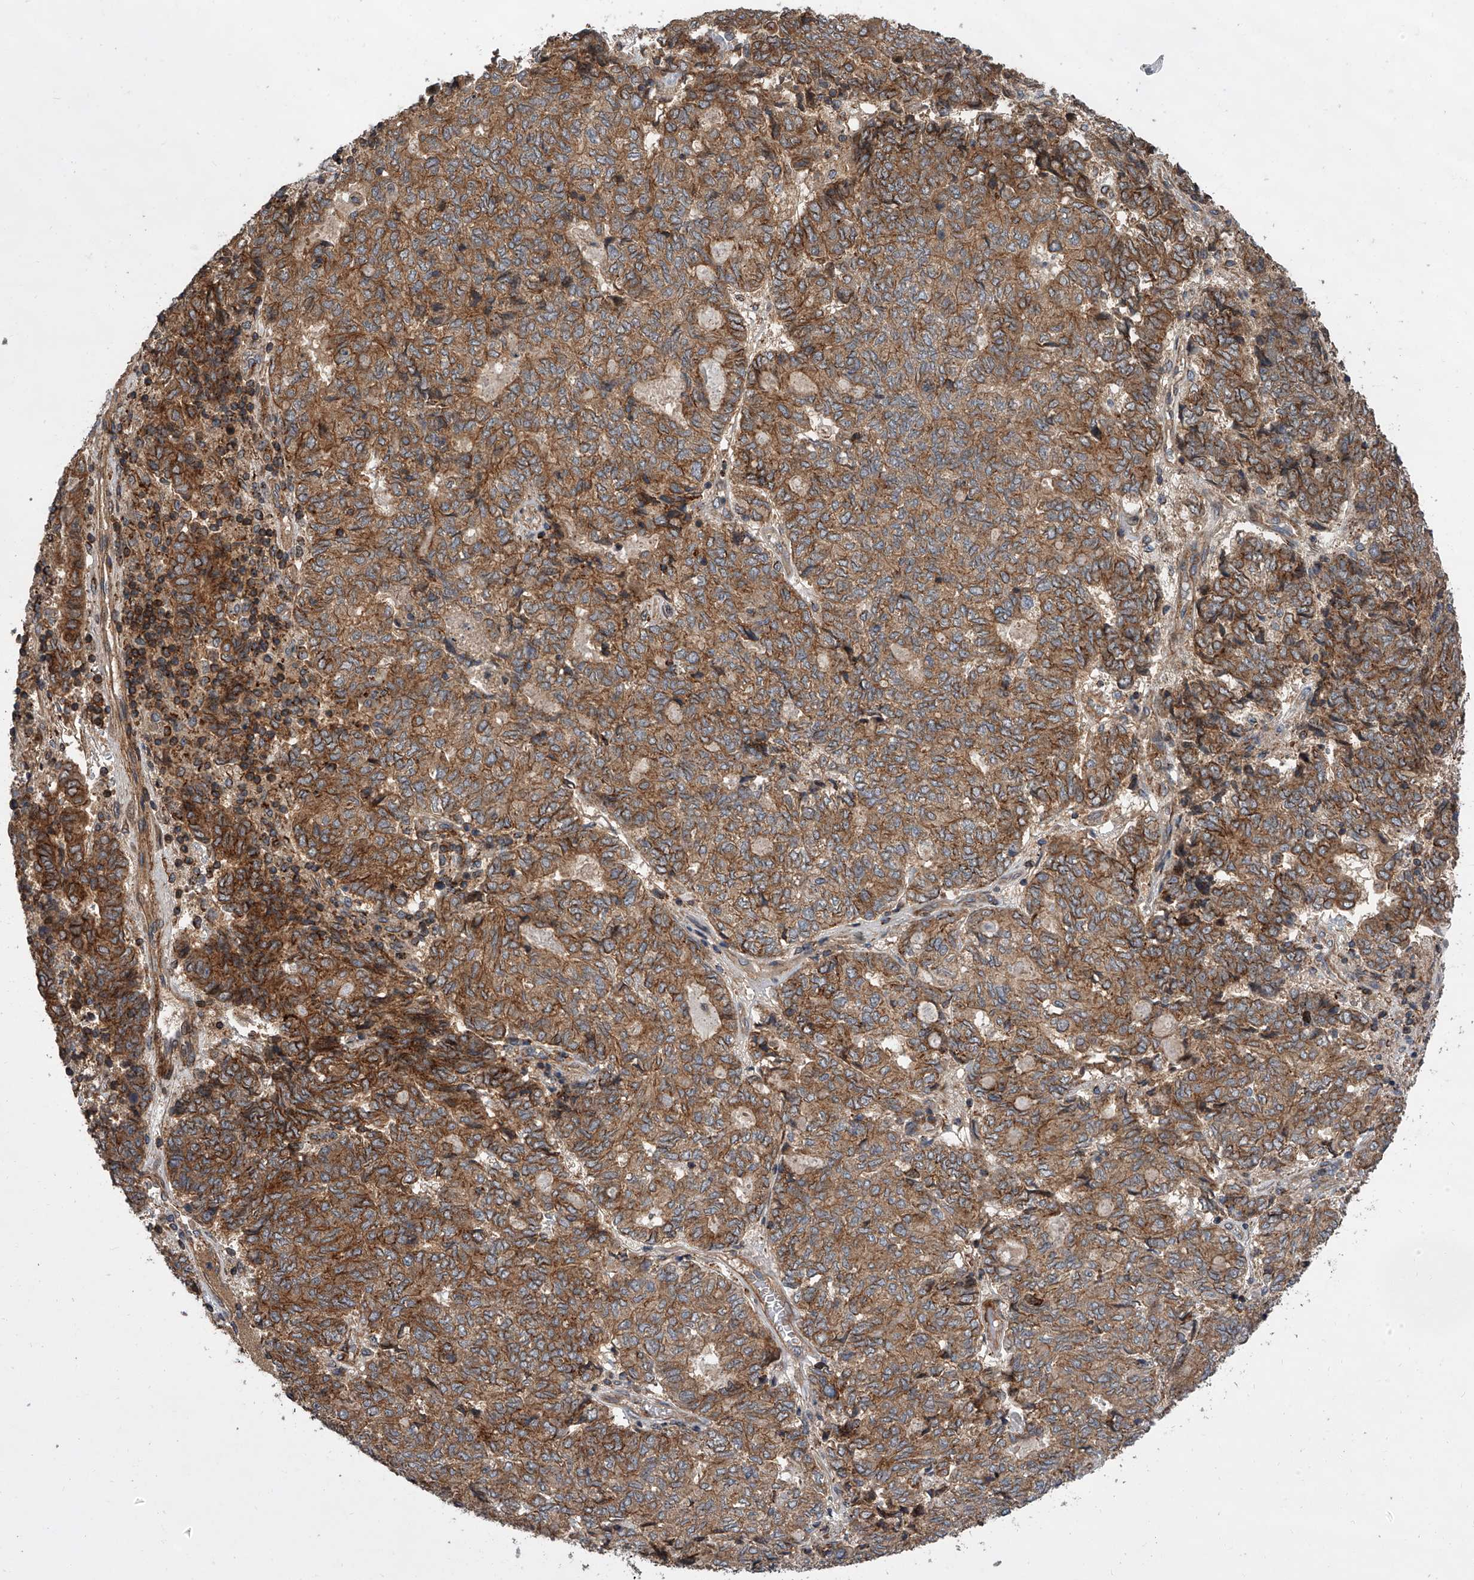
{"staining": {"intensity": "moderate", "quantity": ">75%", "location": "cytoplasmic/membranous"}, "tissue": "endometrial cancer", "cell_type": "Tumor cells", "image_type": "cancer", "snomed": [{"axis": "morphology", "description": "Adenocarcinoma, NOS"}, {"axis": "topography", "description": "Endometrium"}], "caption": "DAB (3,3'-diaminobenzidine) immunohistochemical staining of human endometrial cancer (adenocarcinoma) exhibits moderate cytoplasmic/membranous protein expression in about >75% of tumor cells.", "gene": "USP47", "patient": {"sex": "female", "age": 80}}